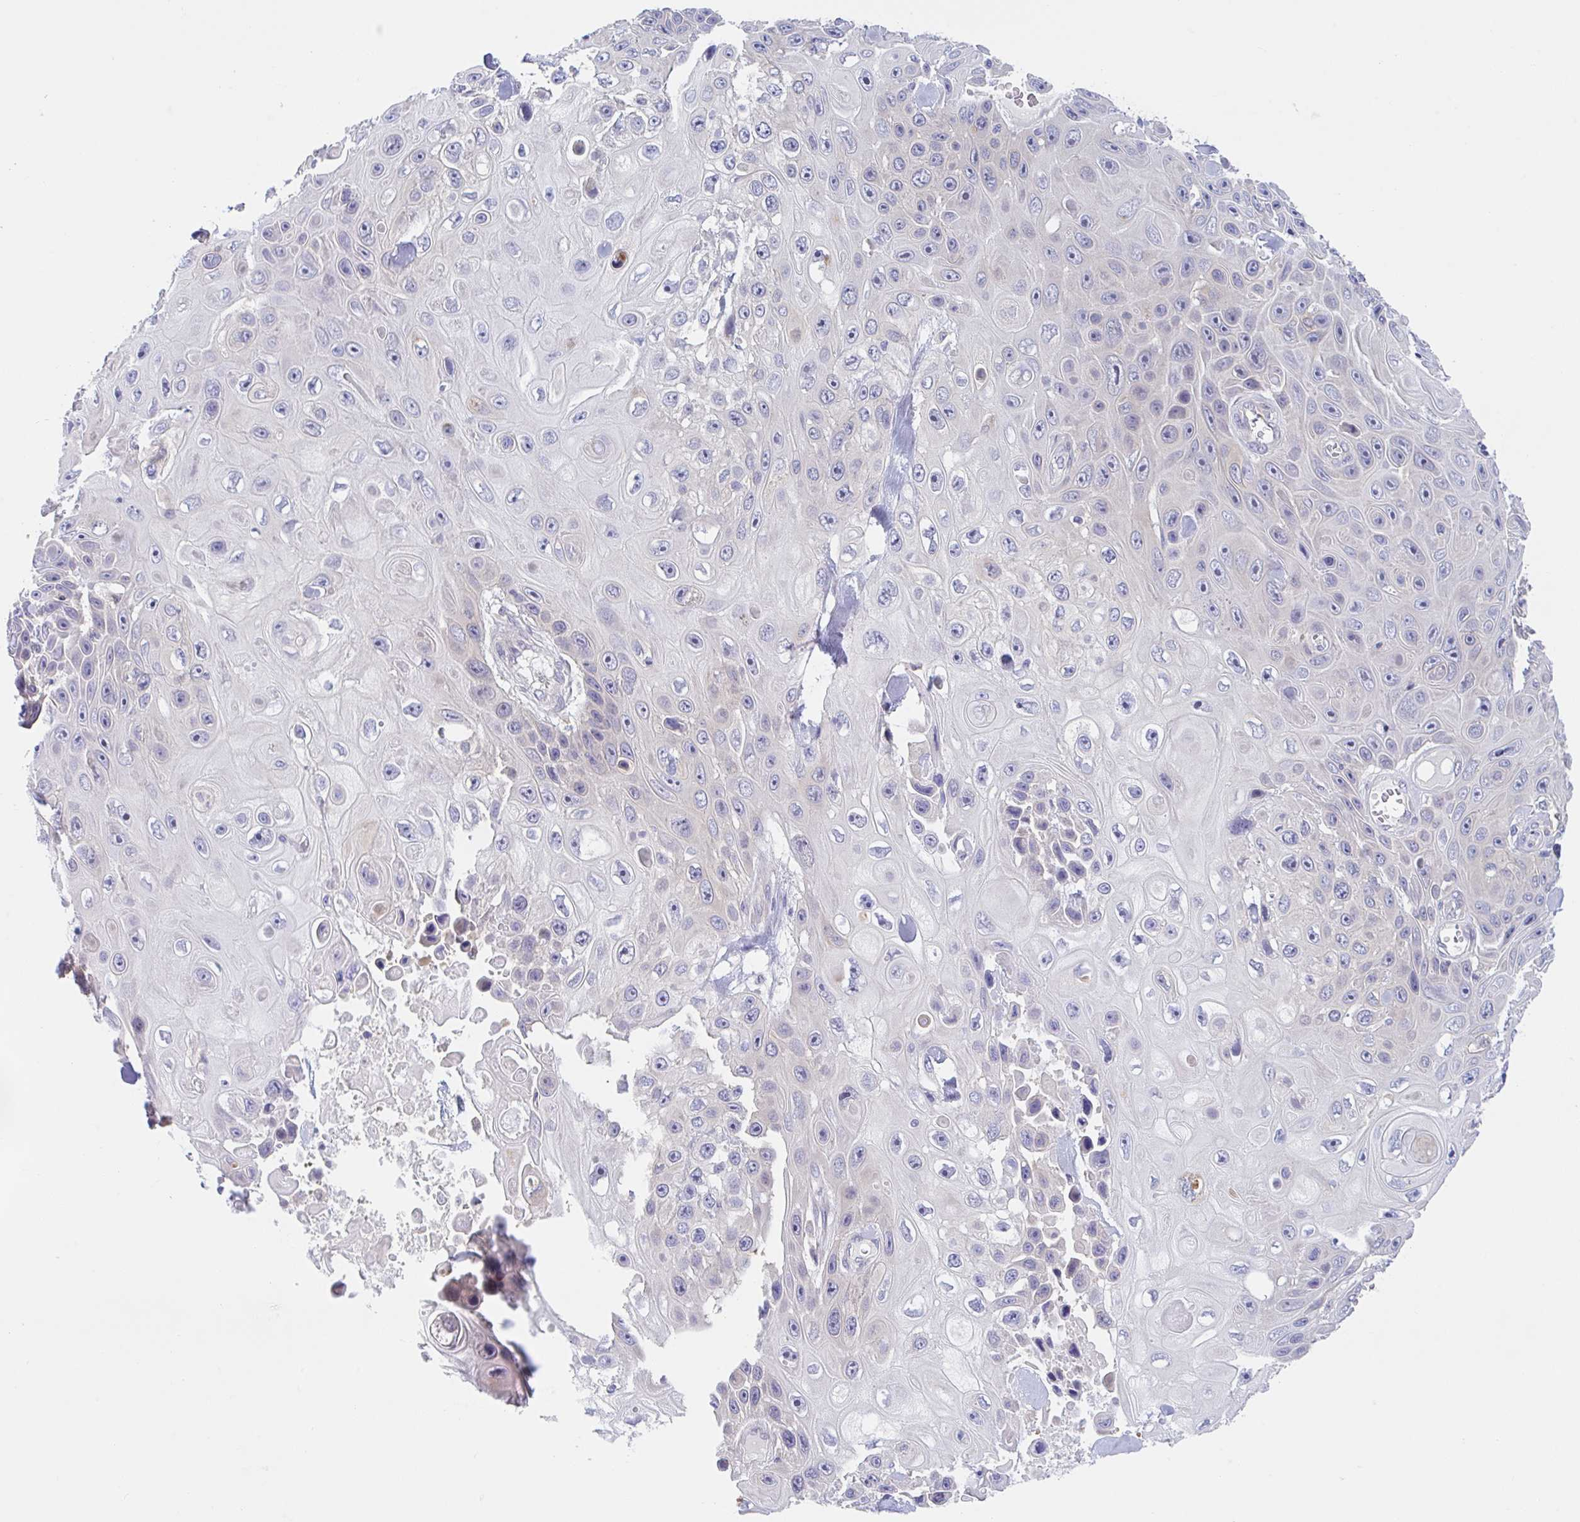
{"staining": {"intensity": "negative", "quantity": "none", "location": "none"}, "tissue": "skin cancer", "cell_type": "Tumor cells", "image_type": "cancer", "snomed": [{"axis": "morphology", "description": "Squamous cell carcinoma, NOS"}, {"axis": "topography", "description": "Skin"}], "caption": "DAB (3,3'-diaminobenzidine) immunohistochemical staining of squamous cell carcinoma (skin) reveals no significant positivity in tumor cells.", "gene": "TMEM86A", "patient": {"sex": "male", "age": 82}}